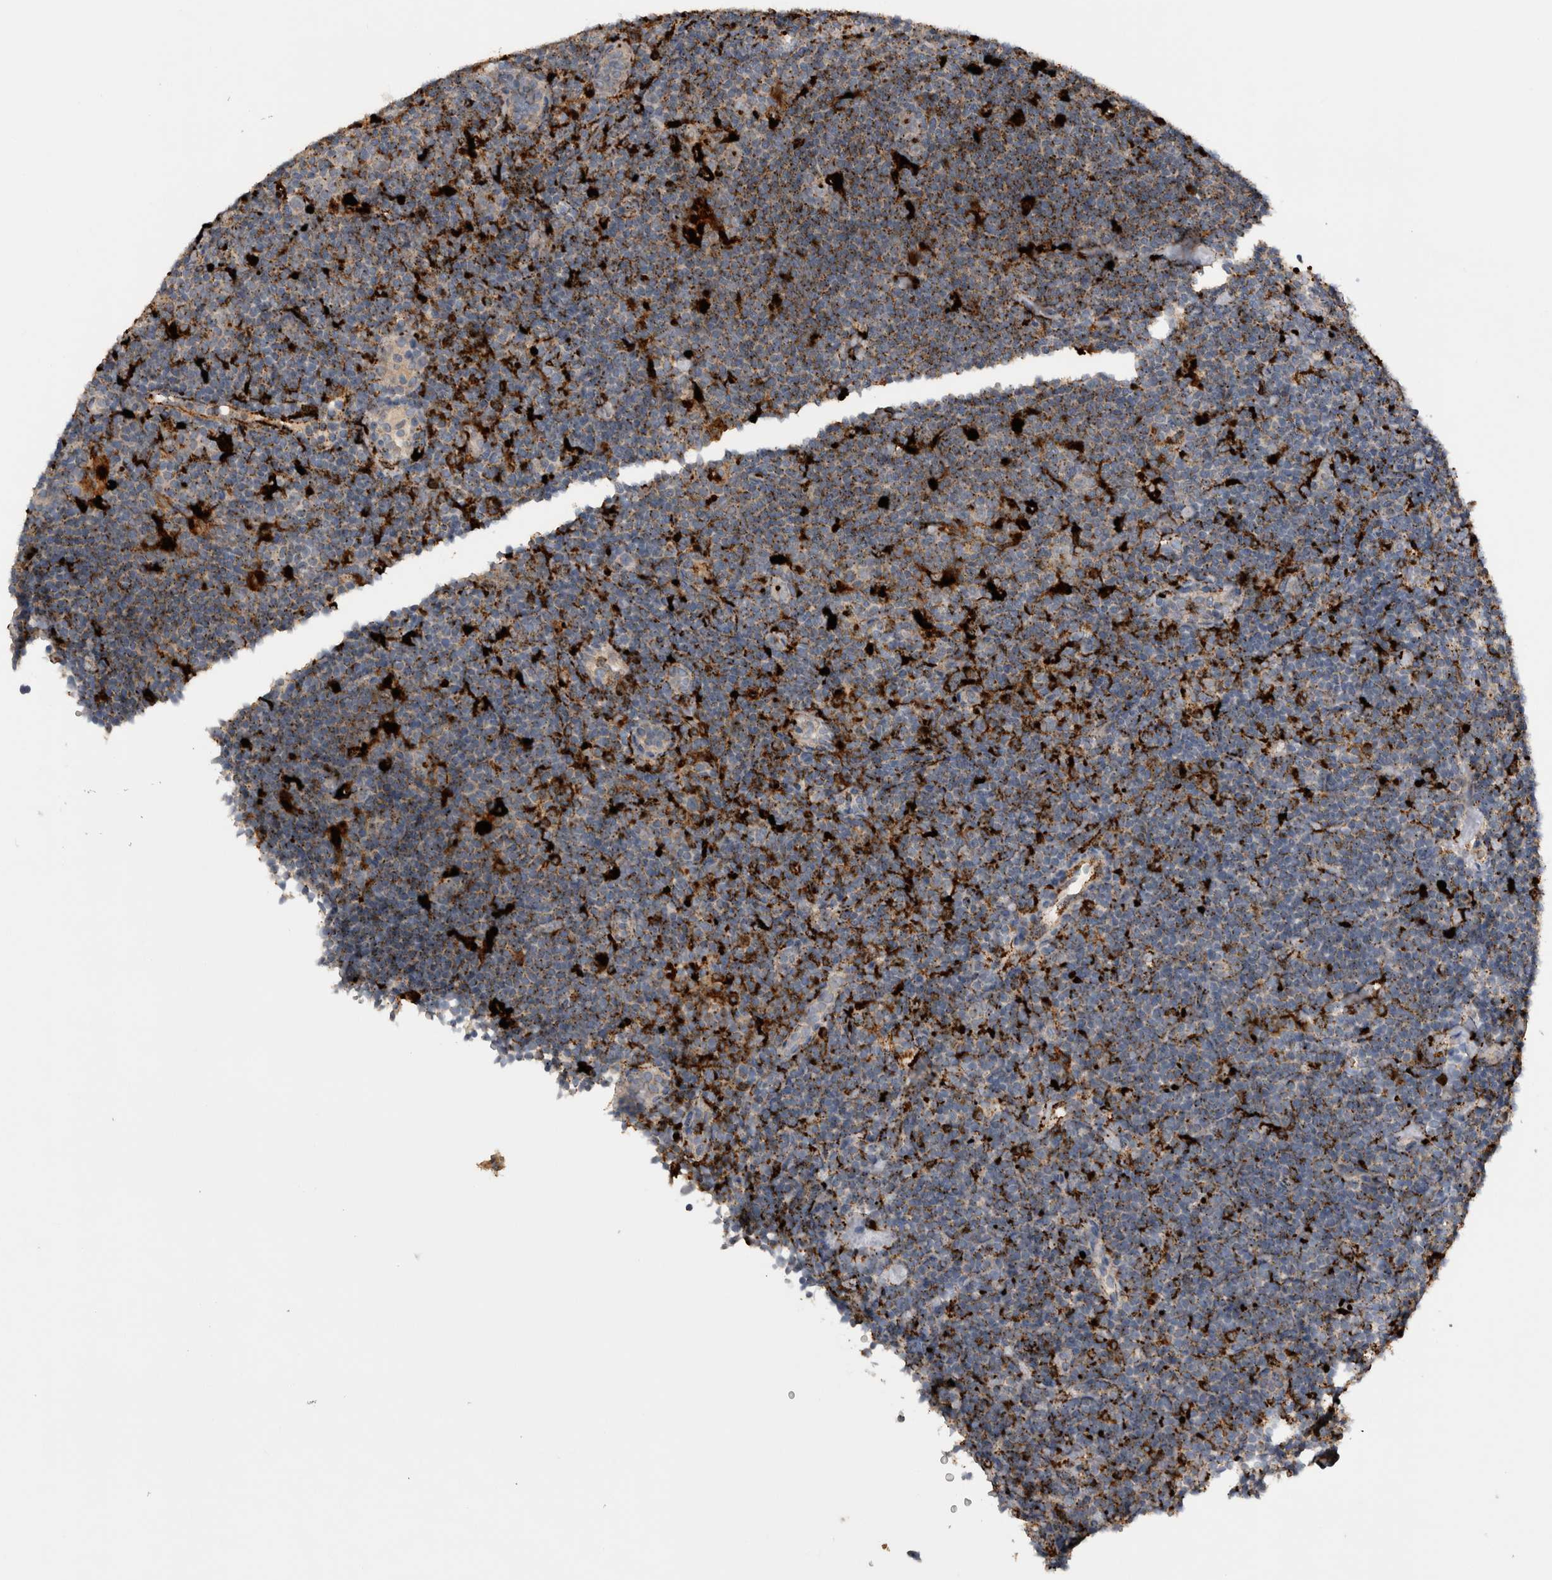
{"staining": {"intensity": "negative", "quantity": "none", "location": "none"}, "tissue": "lymphoma", "cell_type": "Tumor cells", "image_type": "cancer", "snomed": [{"axis": "morphology", "description": "Hodgkin's disease, NOS"}, {"axis": "topography", "description": "Lymph node"}], "caption": "The immunohistochemistry (IHC) micrograph has no significant positivity in tumor cells of Hodgkin's disease tissue. Nuclei are stained in blue.", "gene": "CTSZ", "patient": {"sex": "female", "age": 57}}